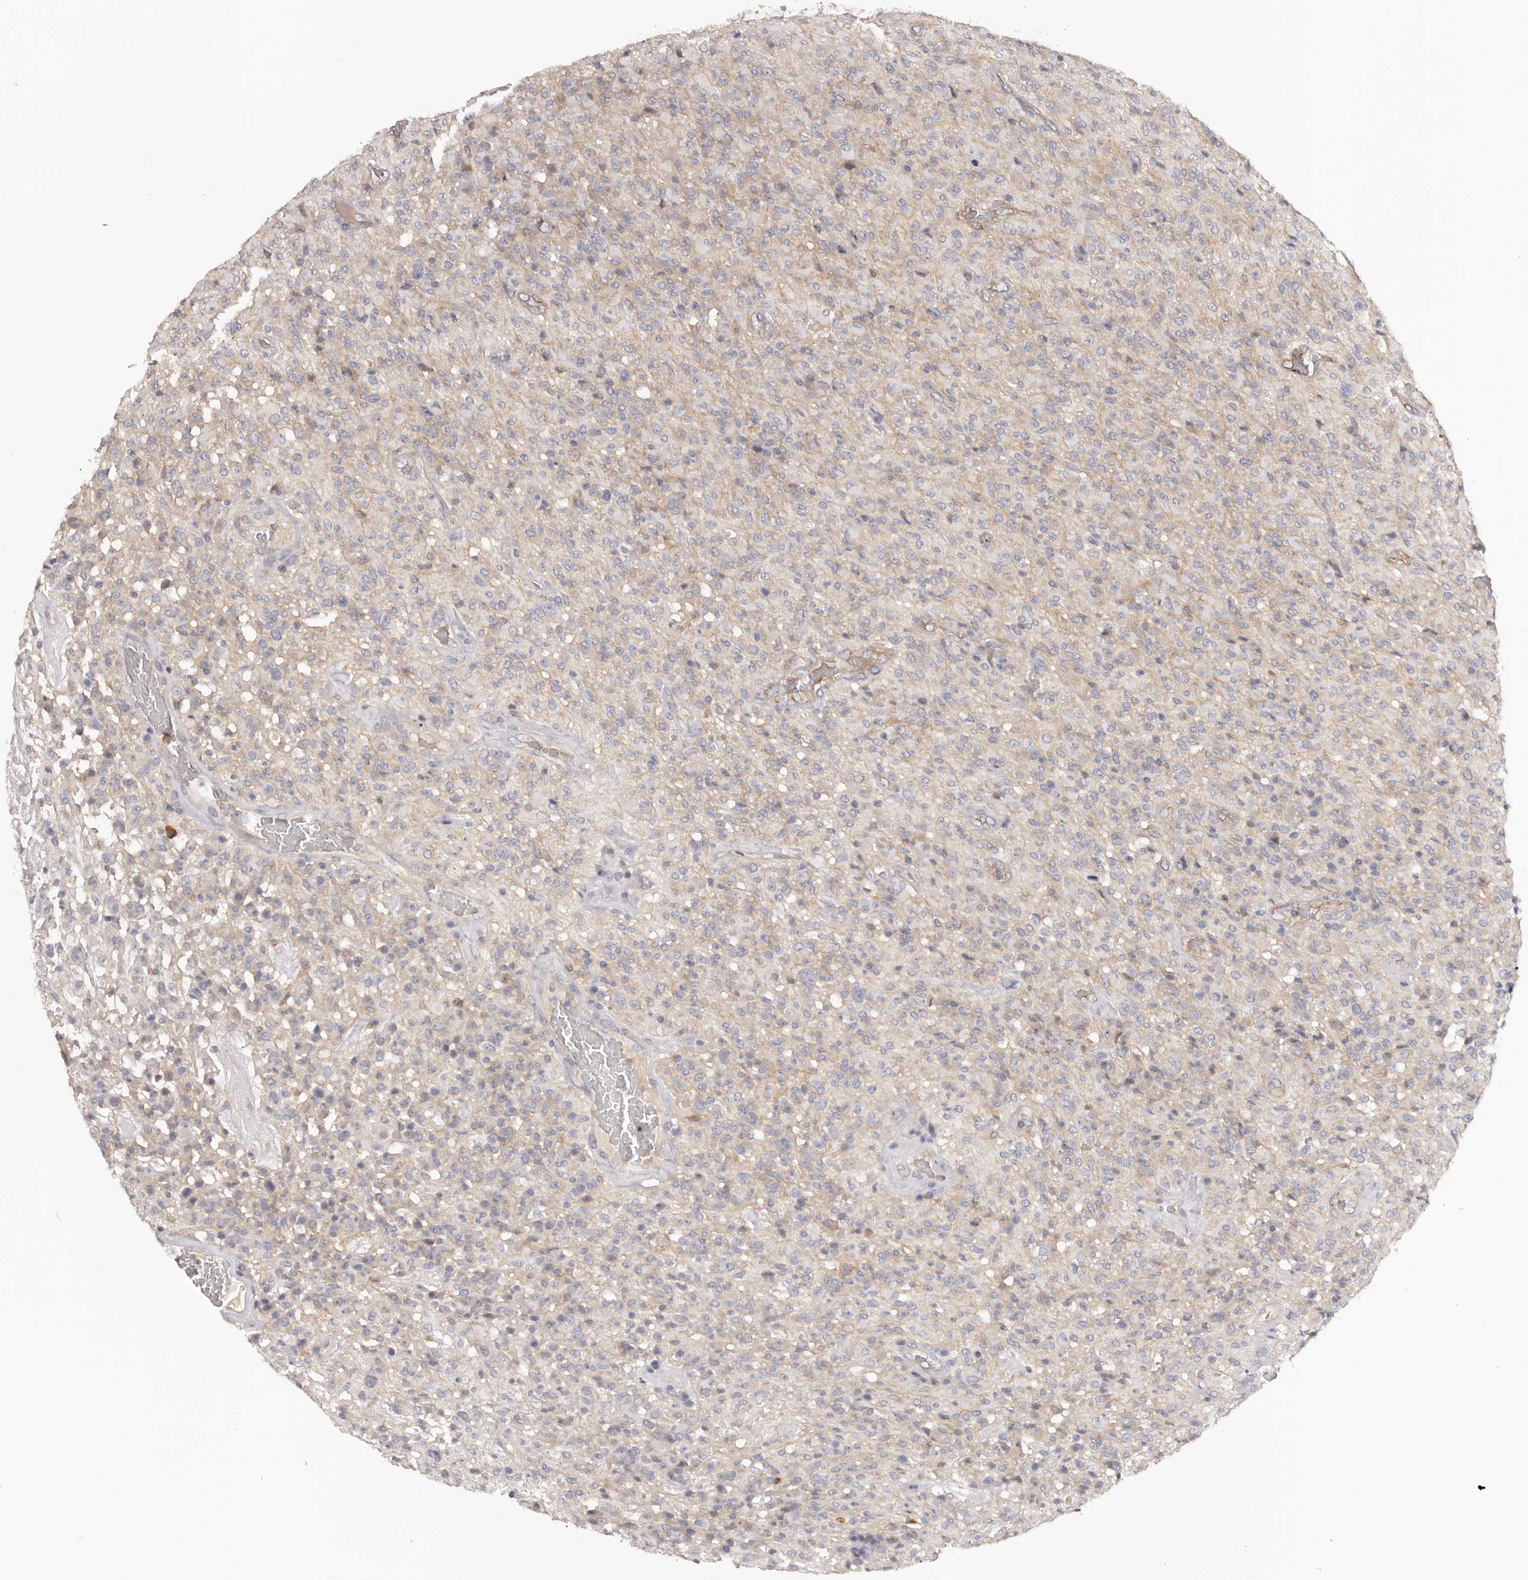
{"staining": {"intensity": "negative", "quantity": "none", "location": "none"}, "tissue": "glioma", "cell_type": "Tumor cells", "image_type": "cancer", "snomed": [{"axis": "morphology", "description": "Glioma, malignant, High grade"}, {"axis": "topography", "description": "Brain"}], "caption": "IHC micrograph of human glioma stained for a protein (brown), which displays no expression in tumor cells. (DAB IHC visualized using brightfield microscopy, high magnification).", "gene": "DMRT2", "patient": {"sex": "female", "age": 57}}